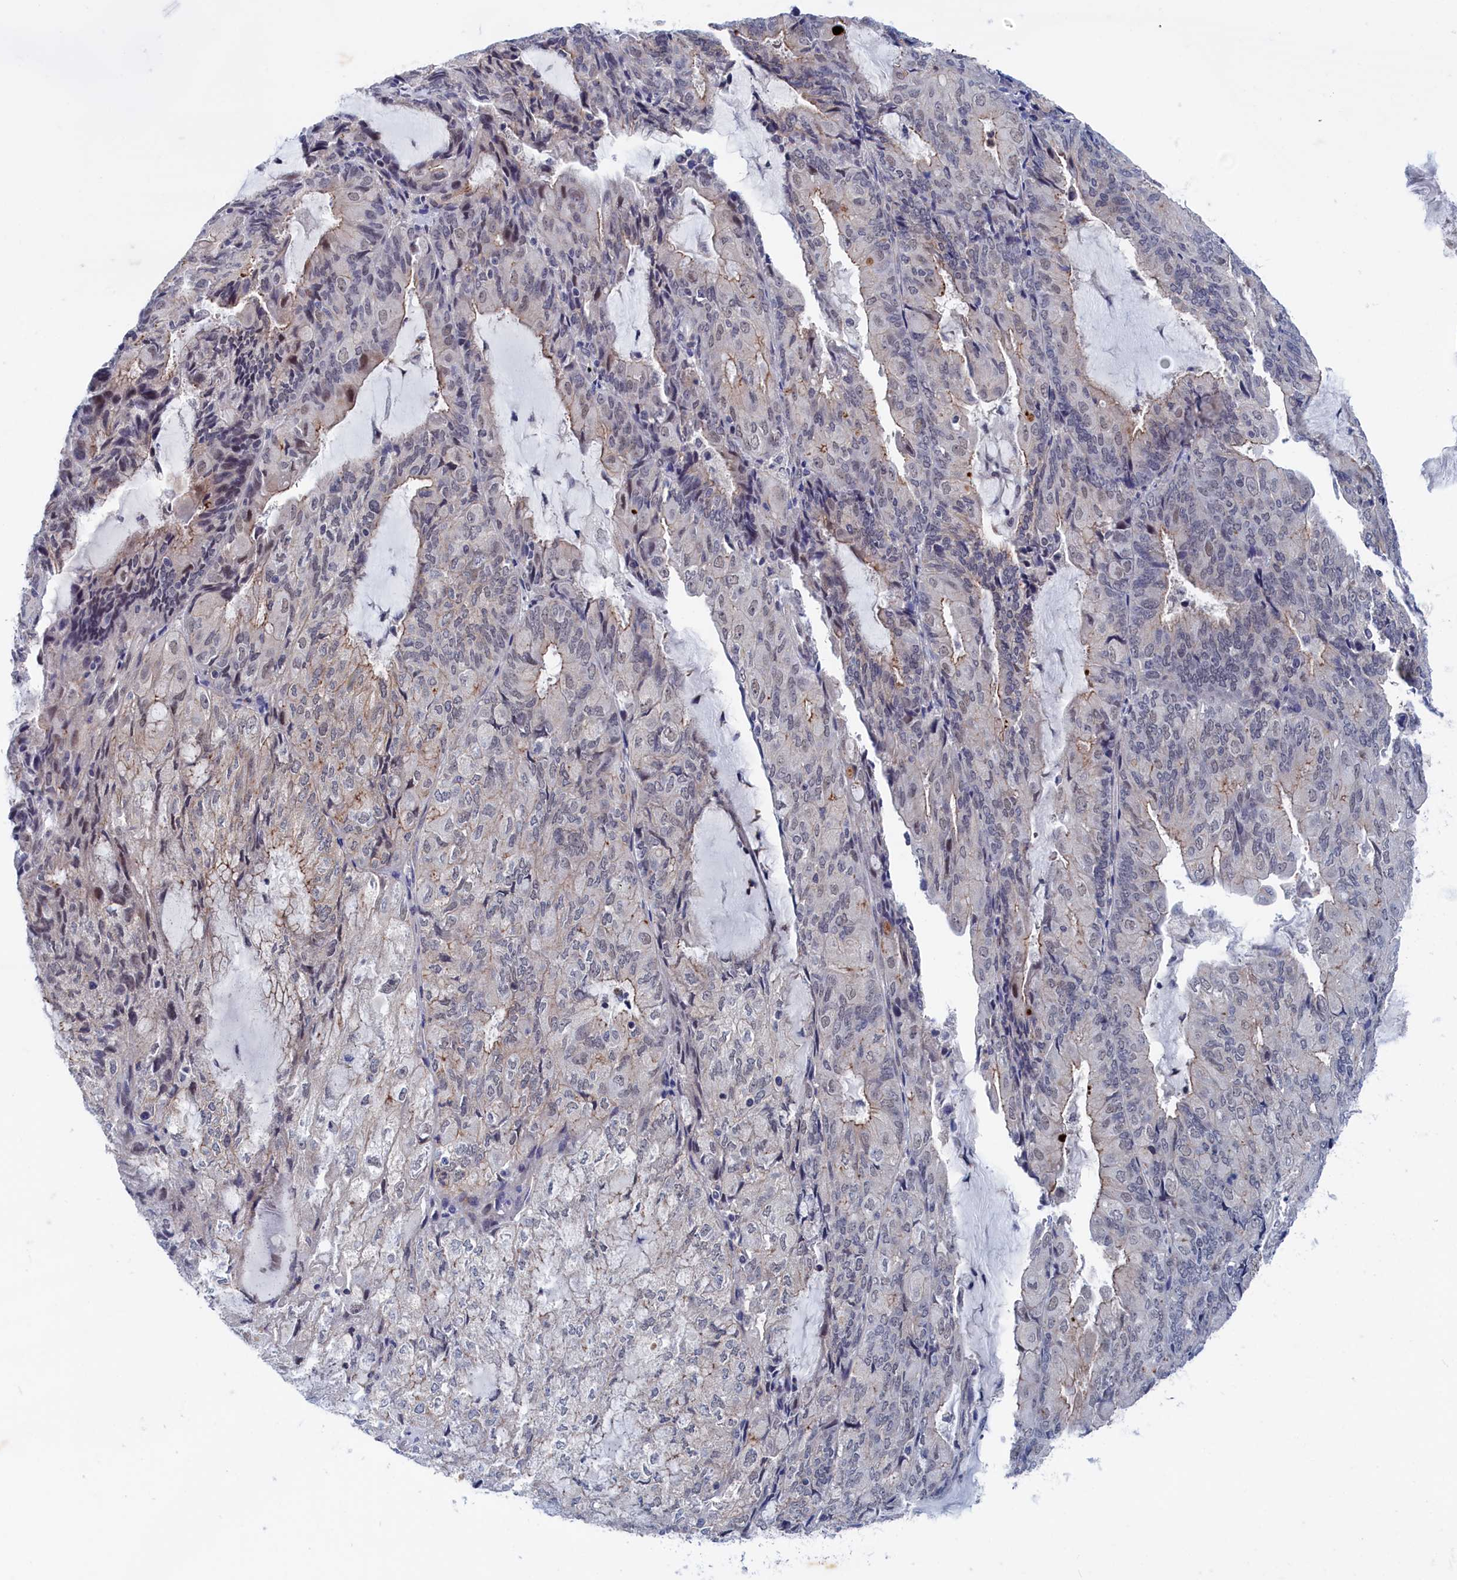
{"staining": {"intensity": "weak", "quantity": "<25%", "location": "nuclear"}, "tissue": "endometrial cancer", "cell_type": "Tumor cells", "image_type": "cancer", "snomed": [{"axis": "morphology", "description": "Adenocarcinoma, NOS"}, {"axis": "topography", "description": "Endometrium"}], "caption": "A high-resolution micrograph shows immunohistochemistry staining of endometrial adenocarcinoma, which reveals no significant positivity in tumor cells.", "gene": "MARCHF3", "patient": {"sex": "female", "age": 81}}